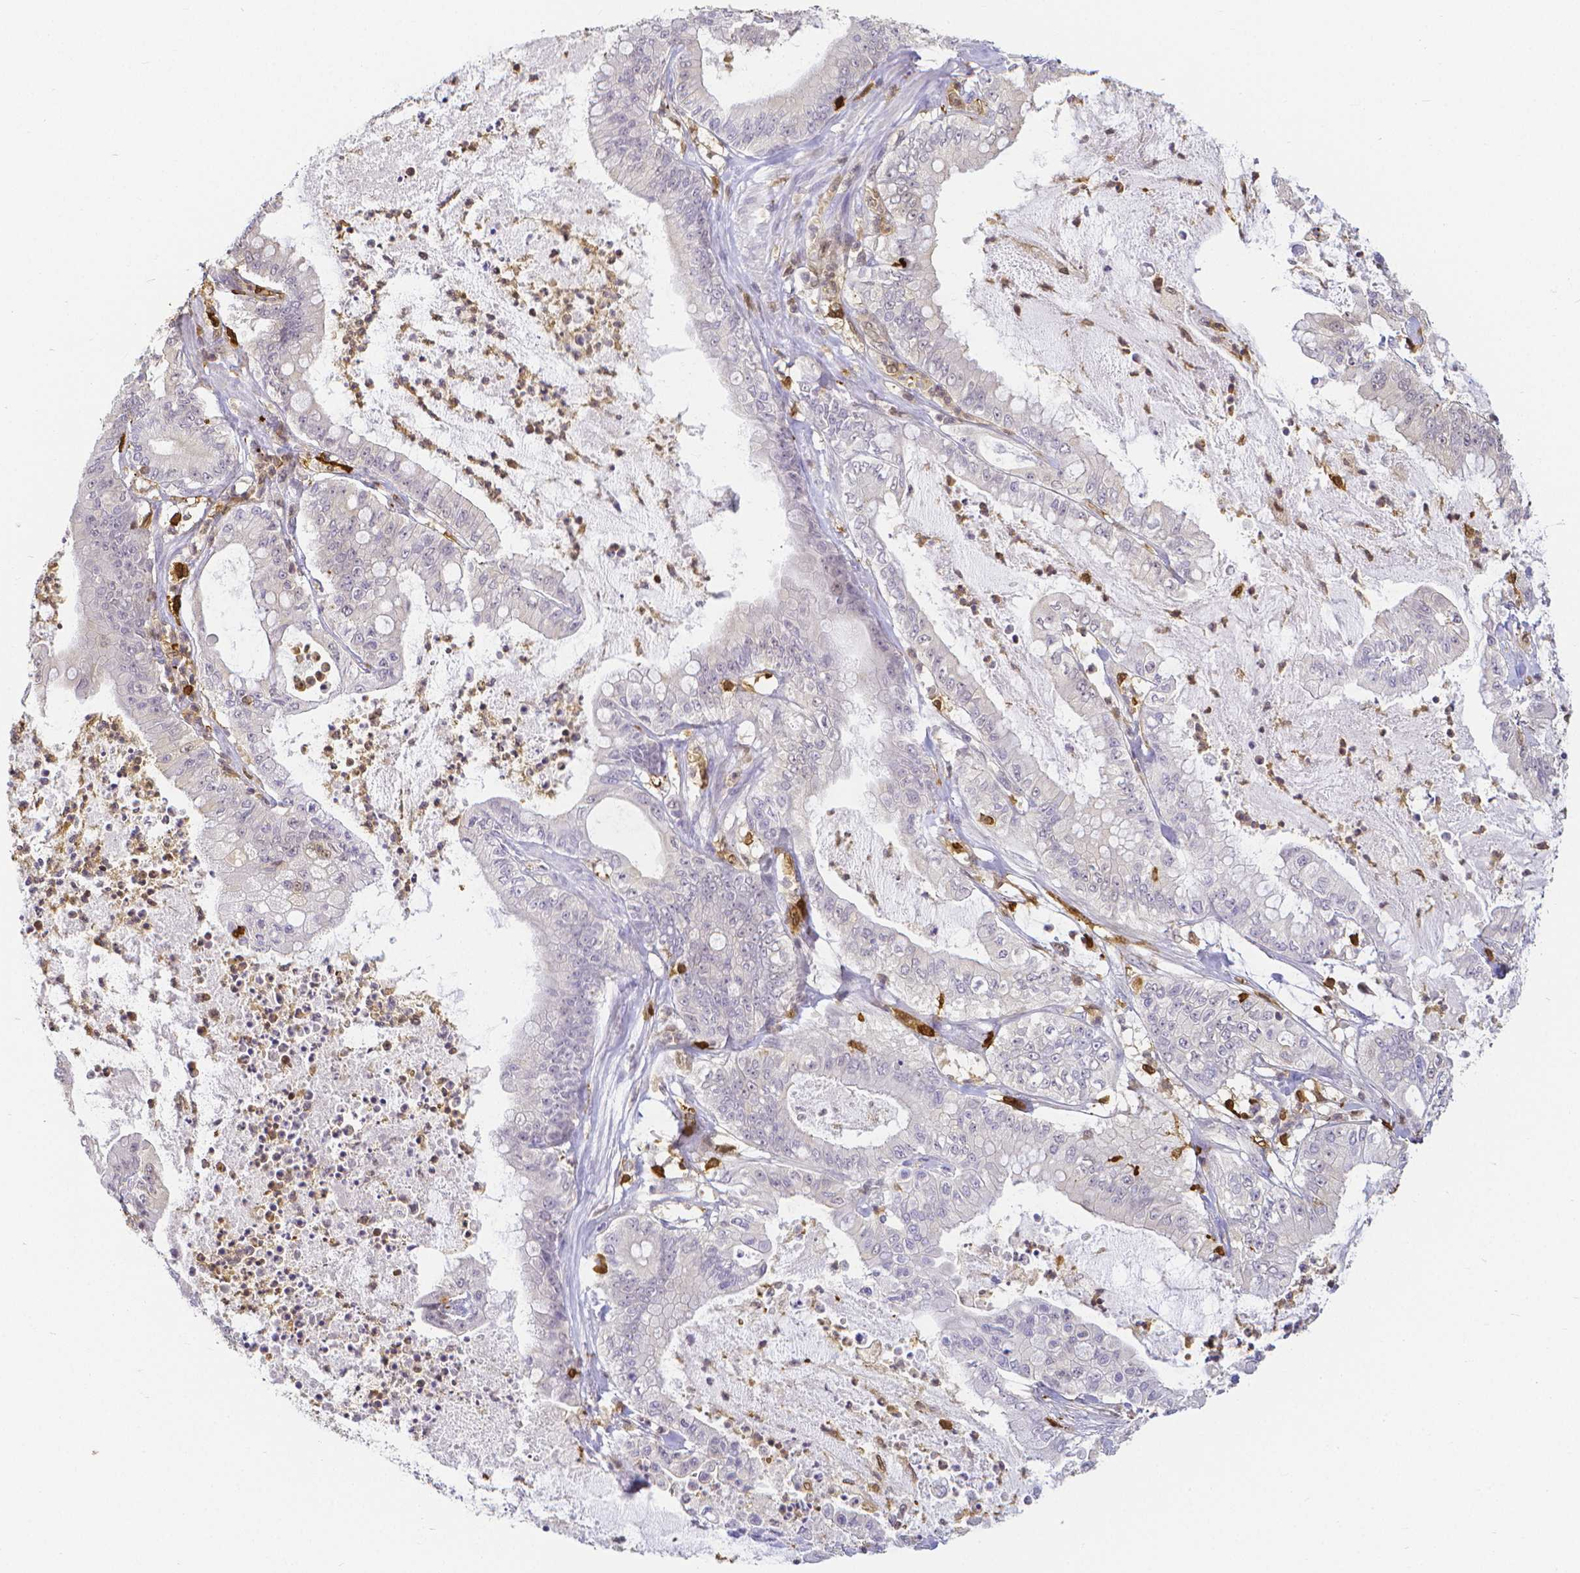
{"staining": {"intensity": "negative", "quantity": "none", "location": "none"}, "tissue": "pancreatic cancer", "cell_type": "Tumor cells", "image_type": "cancer", "snomed": [{"axis": "morphology", "description": "Adenocarcinoma, NOS"}, {"axis": "topography", "description": "Pancreas"}], "caption": "DAB (3,3'-diaminobenzidine) immunohistochemical staining of pancreatic cancer shows no significant staining in tumor cells.", "gene": "COTL1", "patient": {"sex": "male", "age": 71}}